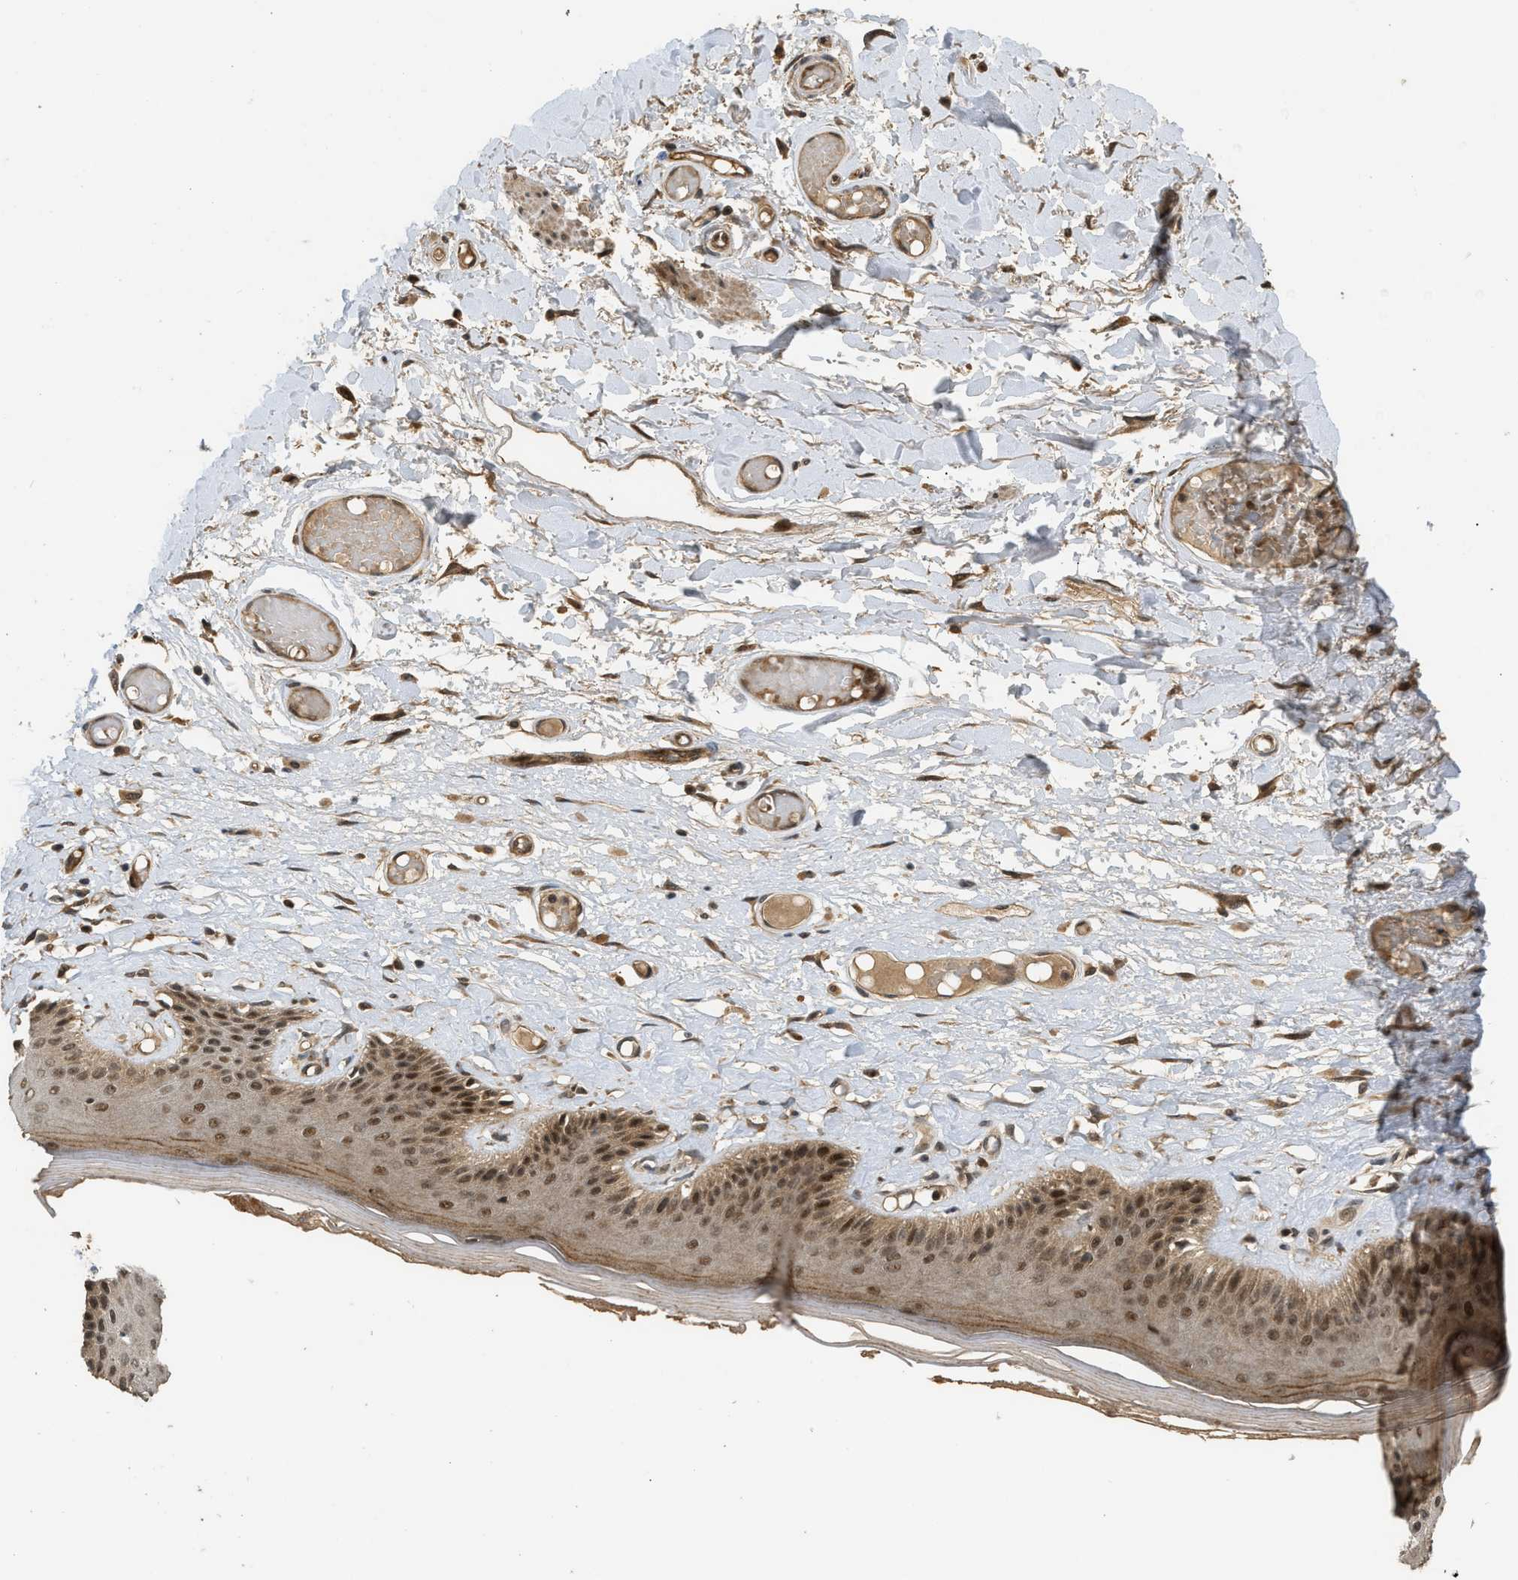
{"staining": {"intensity": "strong", "quantity": ">75%", "location": "cytoplasmic/membranous,nuclear"}, "tissue": "skin", "cell_type": "Epidermal cells", "image_type": "normal", "snomed": [{"axis": "morphology", "description": "Normal tissue, NOS"}, {"axis": "topography", "description": "Vulva"}], "caption": "Immunohistochemistry (IHC) (DAB) staining of unremarkable skin shows strong cytoplasmic/membranous,nuclear protein expression in about >75% of epidermal cells. The staining is performed using DAB (3,3'-diaminobenzidine) brown chromogen to label protein expression. The nuclei are counter-stained blue using hematoxylin.", "gene": "GET1", "patient": {"sex": "female", "age": 73}}